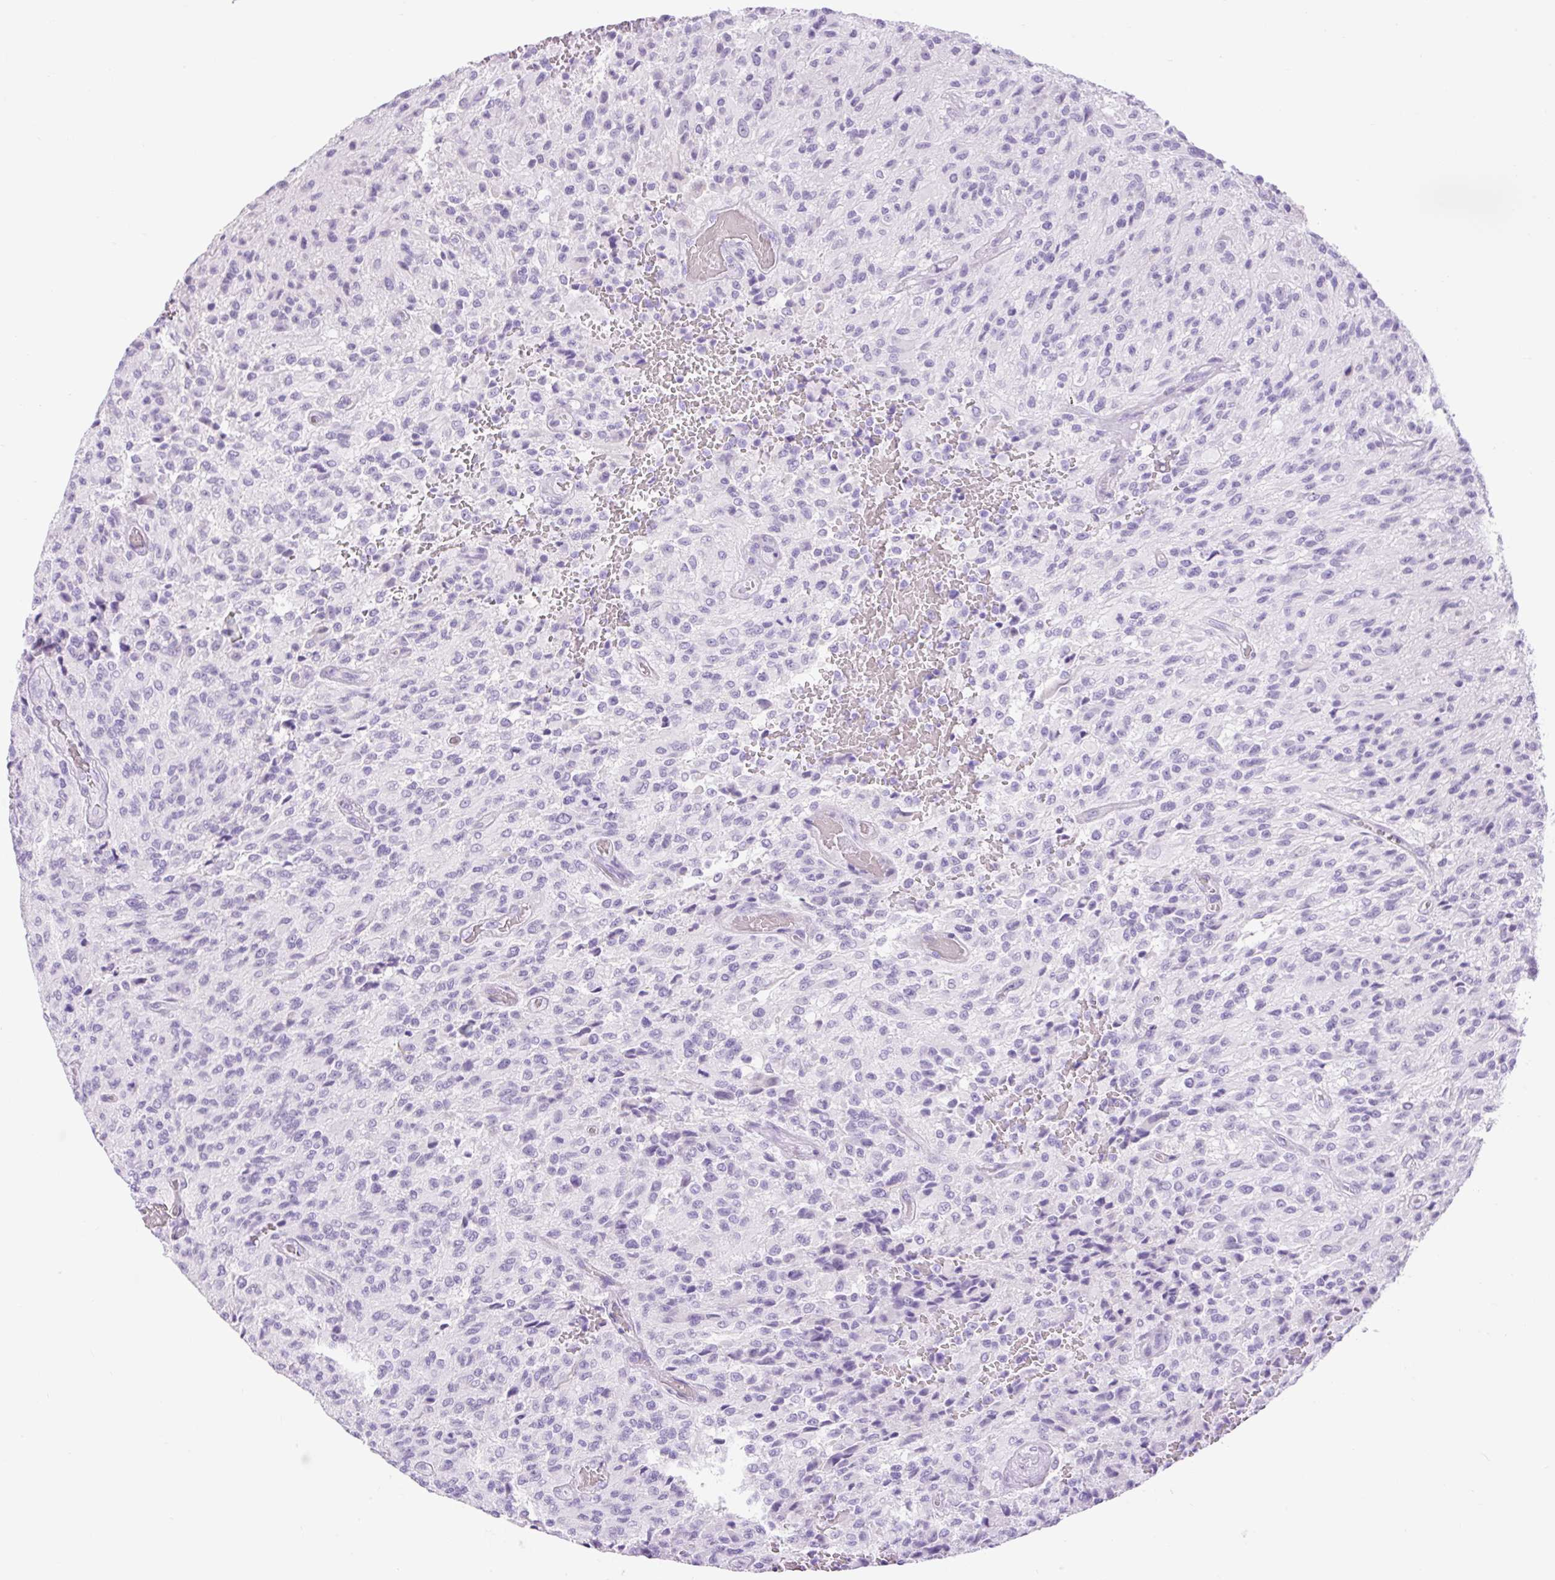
{"staining": {"intensity": "negative", "quantity": "none", "location": "none"}, "tissue": "glioma", "cell_type": "Tumor cells", "image_type": "cancer", "snomed": [{"axis": "morphology", "description": "Normal tissue, NOS"}, {"axis": "morphology", "description": "Glioma, malignant, High grade"}, {"axis": "topography", "description": "Cerebral cortex"}], "caption": "A histopathology image of human glioma is negative for staining in tumor cells. (DAB immunohistochemistry (IHC), high magnification).", "gene": "SLC25A40", "patient": {"sex": "male", "age": 56}}